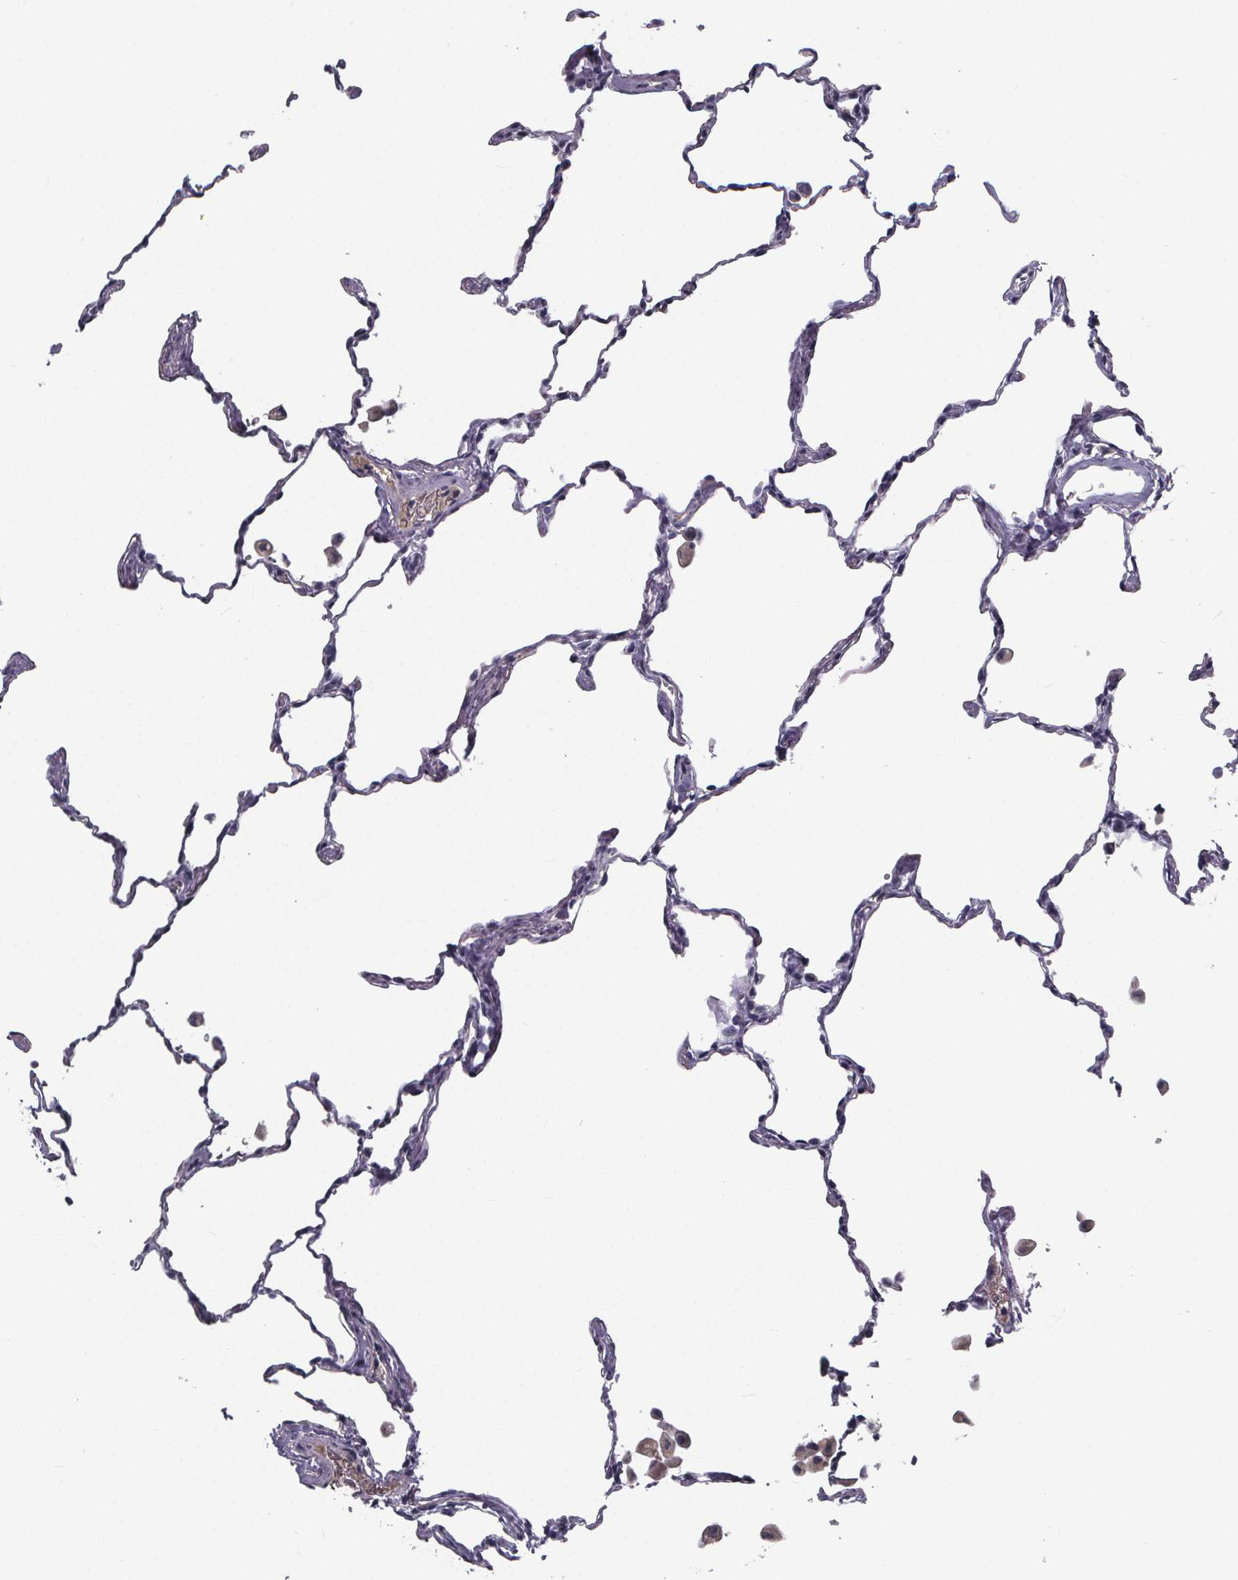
{"staining": {"intensity": "negative", "quantity": "none", "location": "none"}, "tissue": "lung", "cell_type": "Alveolar cells", "image_type": "normal", "snomed": [{"axis": "morphology", "description": "Normal tissue, NOS"}, {"axis": "topography", "description": "Lung"}], "caption": "Immunohistochemistry (IHC) of benign lung demonstrates no staining in alveolar cells.", "gene": "AGT", "patient": {"sex": "female", "age": 47}}